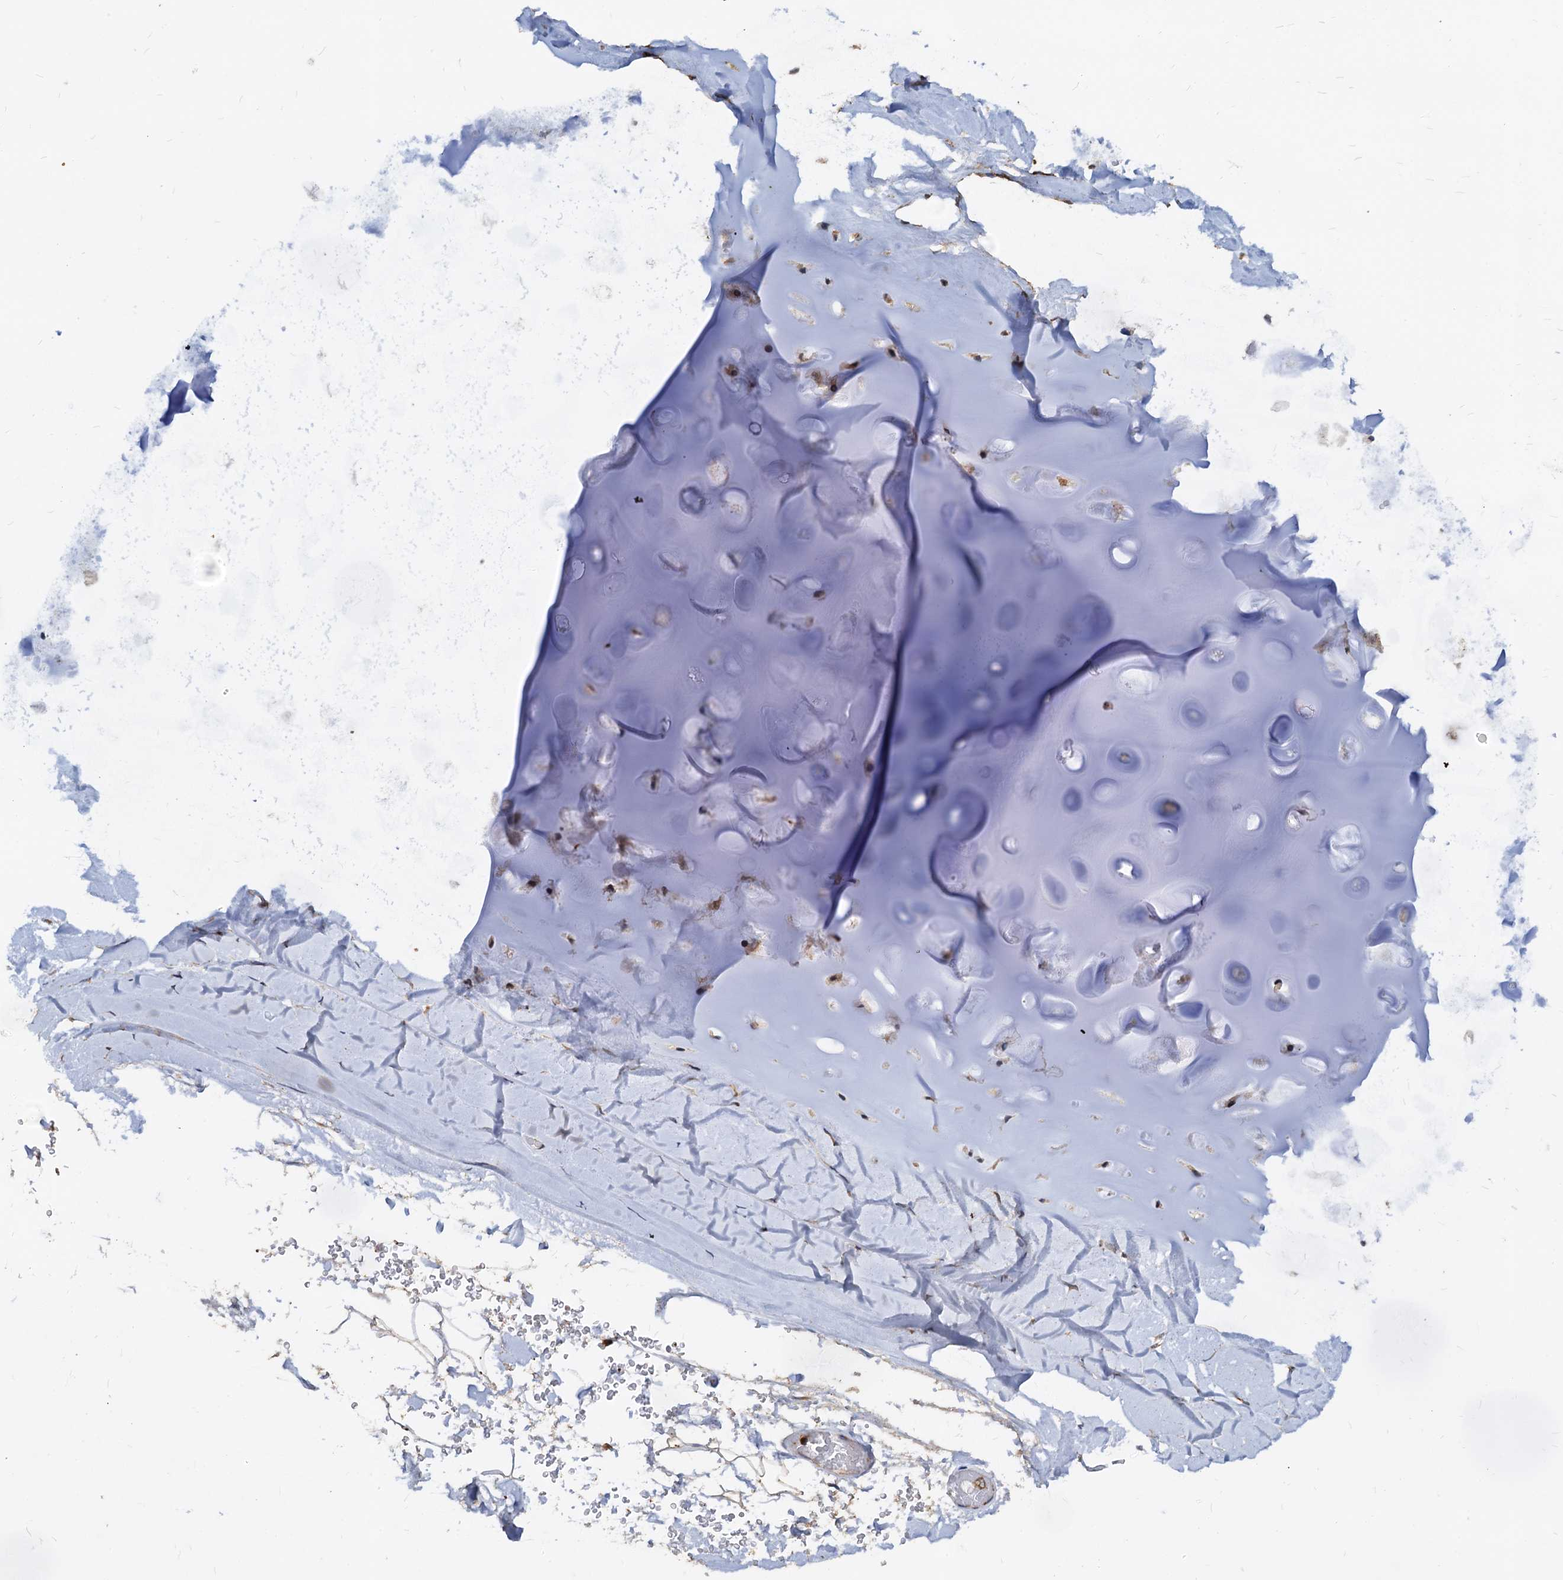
{"staining": {"intensity": "negative", "quantity": "none", "location": "none"}, "tissue": "adipose tissue", "cell_type": "Adipocytes", "image_type": "normal", "snomed": [{"axis": "morphology", "description": "Normal tissue, NOS"}, {"axis": "morphology", "description": "Squamous cell carcinoma, NOS"}, {"axis": "topography", "description": "Lymph node"}, {"axis": "topography", "description": "Bronchus"}, {"axis": "topography", "description": "Lung"}], "caption": "The histopathology image demonstrates no staining of adipocytes in benign adipose tissue.", "gene": "LCP2", "patient": {"sex": "male", "age": 66}}